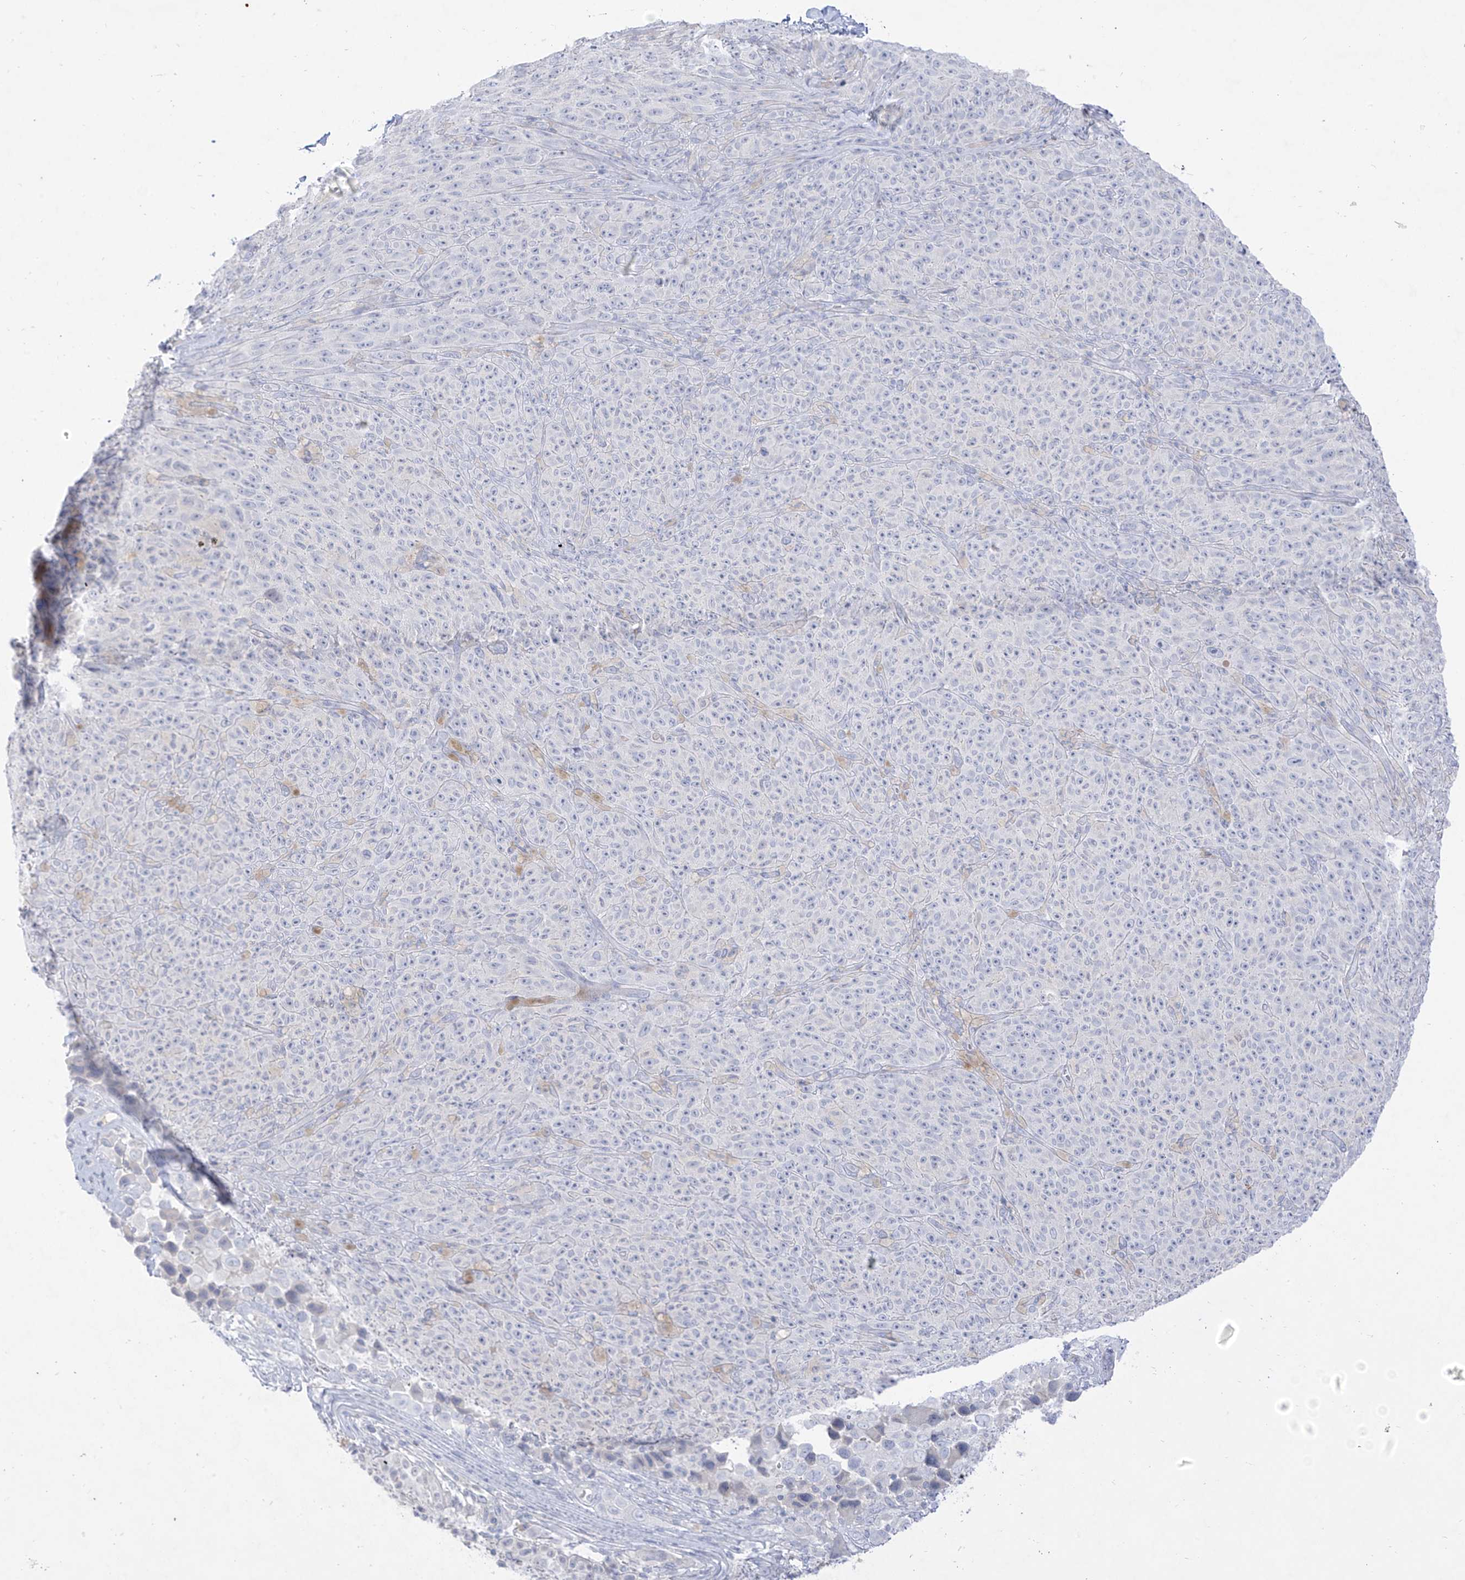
{"staining": {"intensity": "negative", "quantity": "none", "location": "none"}, "tissue": "melanoma", "cell_type": "Tumor cells", "image_type": "cancer", "snomed": [{"axis": "morphology", "description": "Malignant melanoma, NOS"}, {"axis": "topography", "description": "Skin"}], "caption": "Tumor cells show no significant staining in malignant melanoma. The staining was performed using DAB to visualize the protein expression in brown, while the nuclei were stained in blue with hematoxylin (Magnification: 20x).", "gene": "TGM4", "patient": {"sex": "female", "age": 82}}